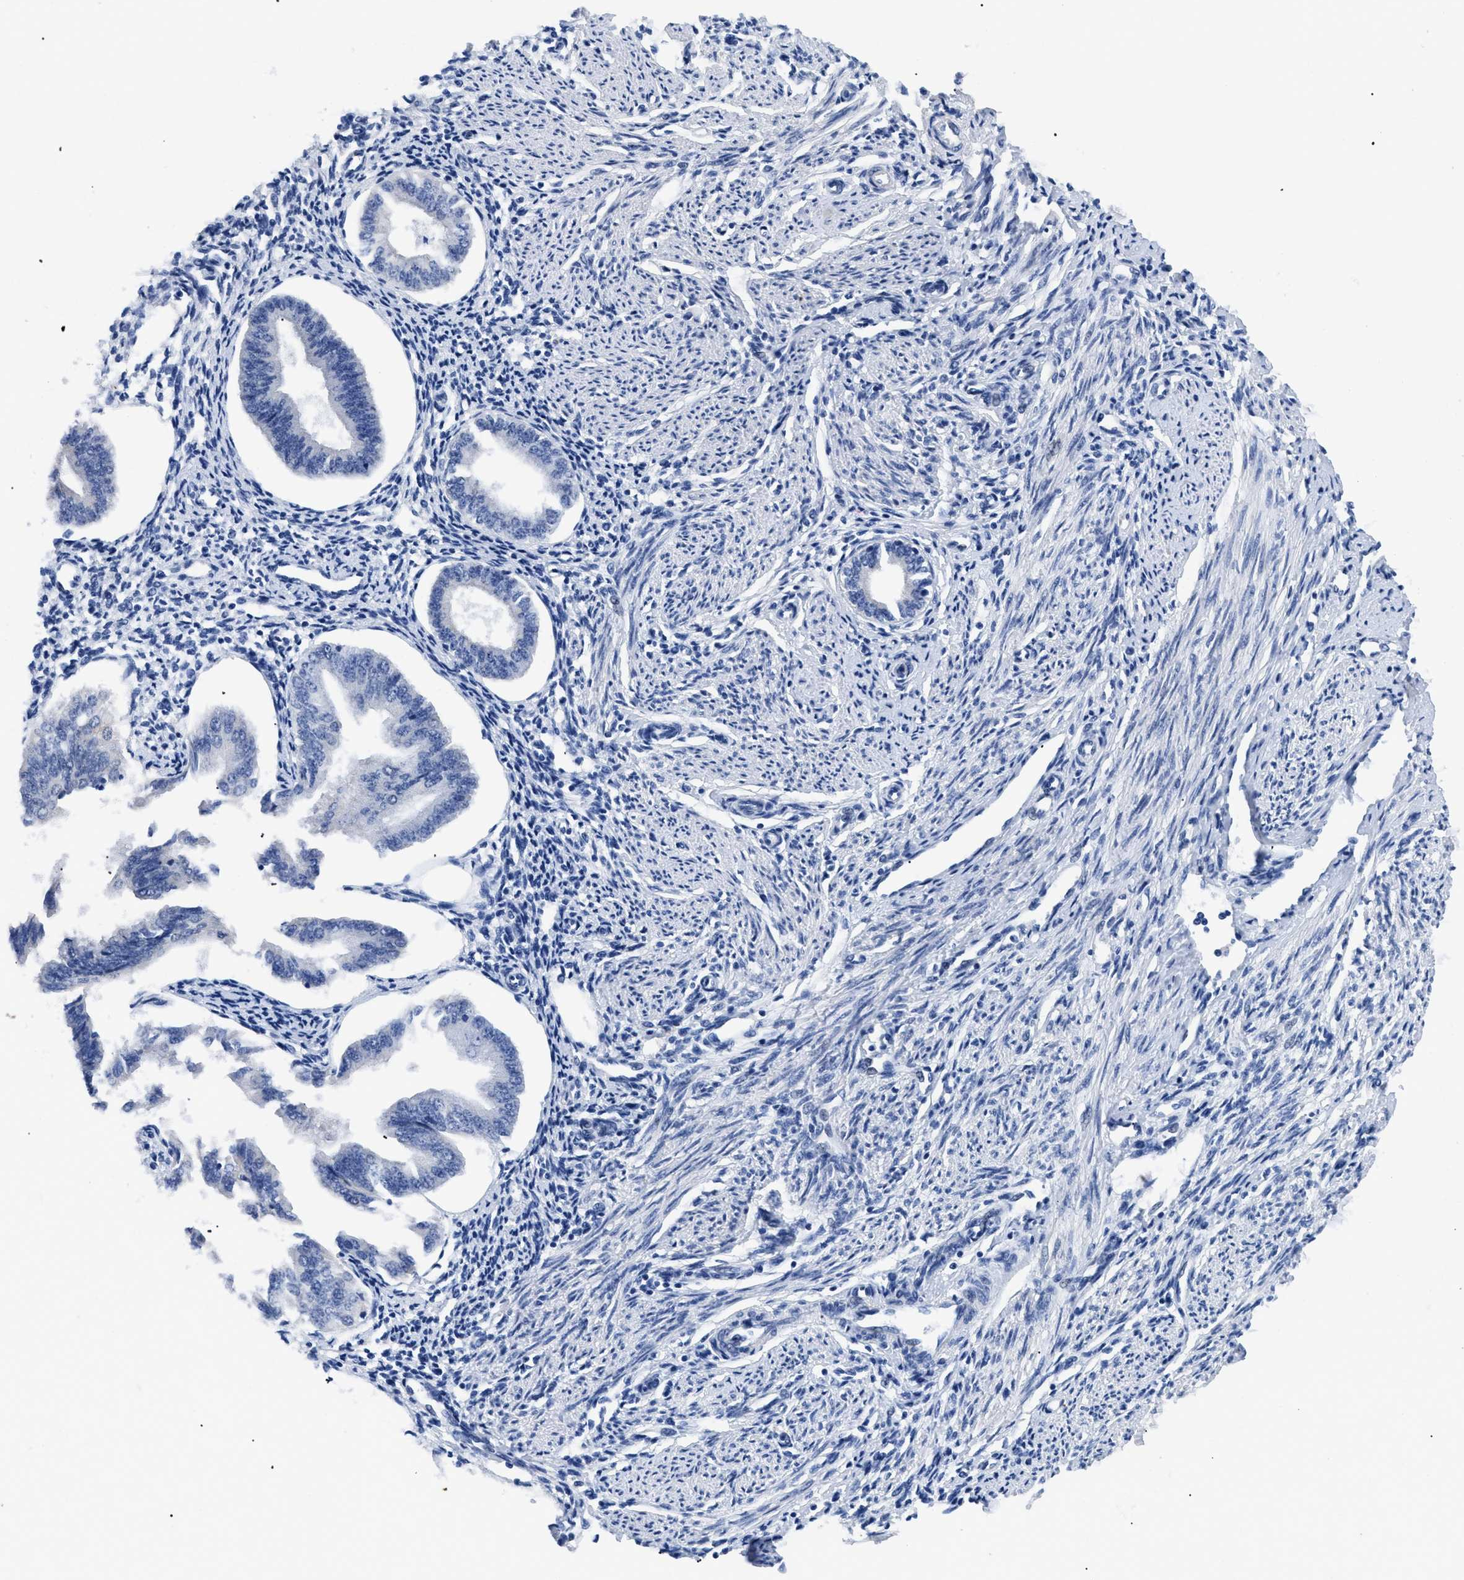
{"staining": {"intensity": "negative", "quantity": "none", "location": "none"}, "tissue": "endometrium", "cell_type": "Cells in endometrial stroma", "image_type": "normal", "snomed": [{"axis": "morphology", "description": "Normal tissue, NOS"}, {"axis": "topography", "description": "Endometrium"}], "caption": "An immunohistochemistry photomicrograph of normal endometrium is shown. There is no staining in cells in endometrial stroma of endometrium.", "gene": "TMEM68", "patient": {"sex": "female", "age": 50}}